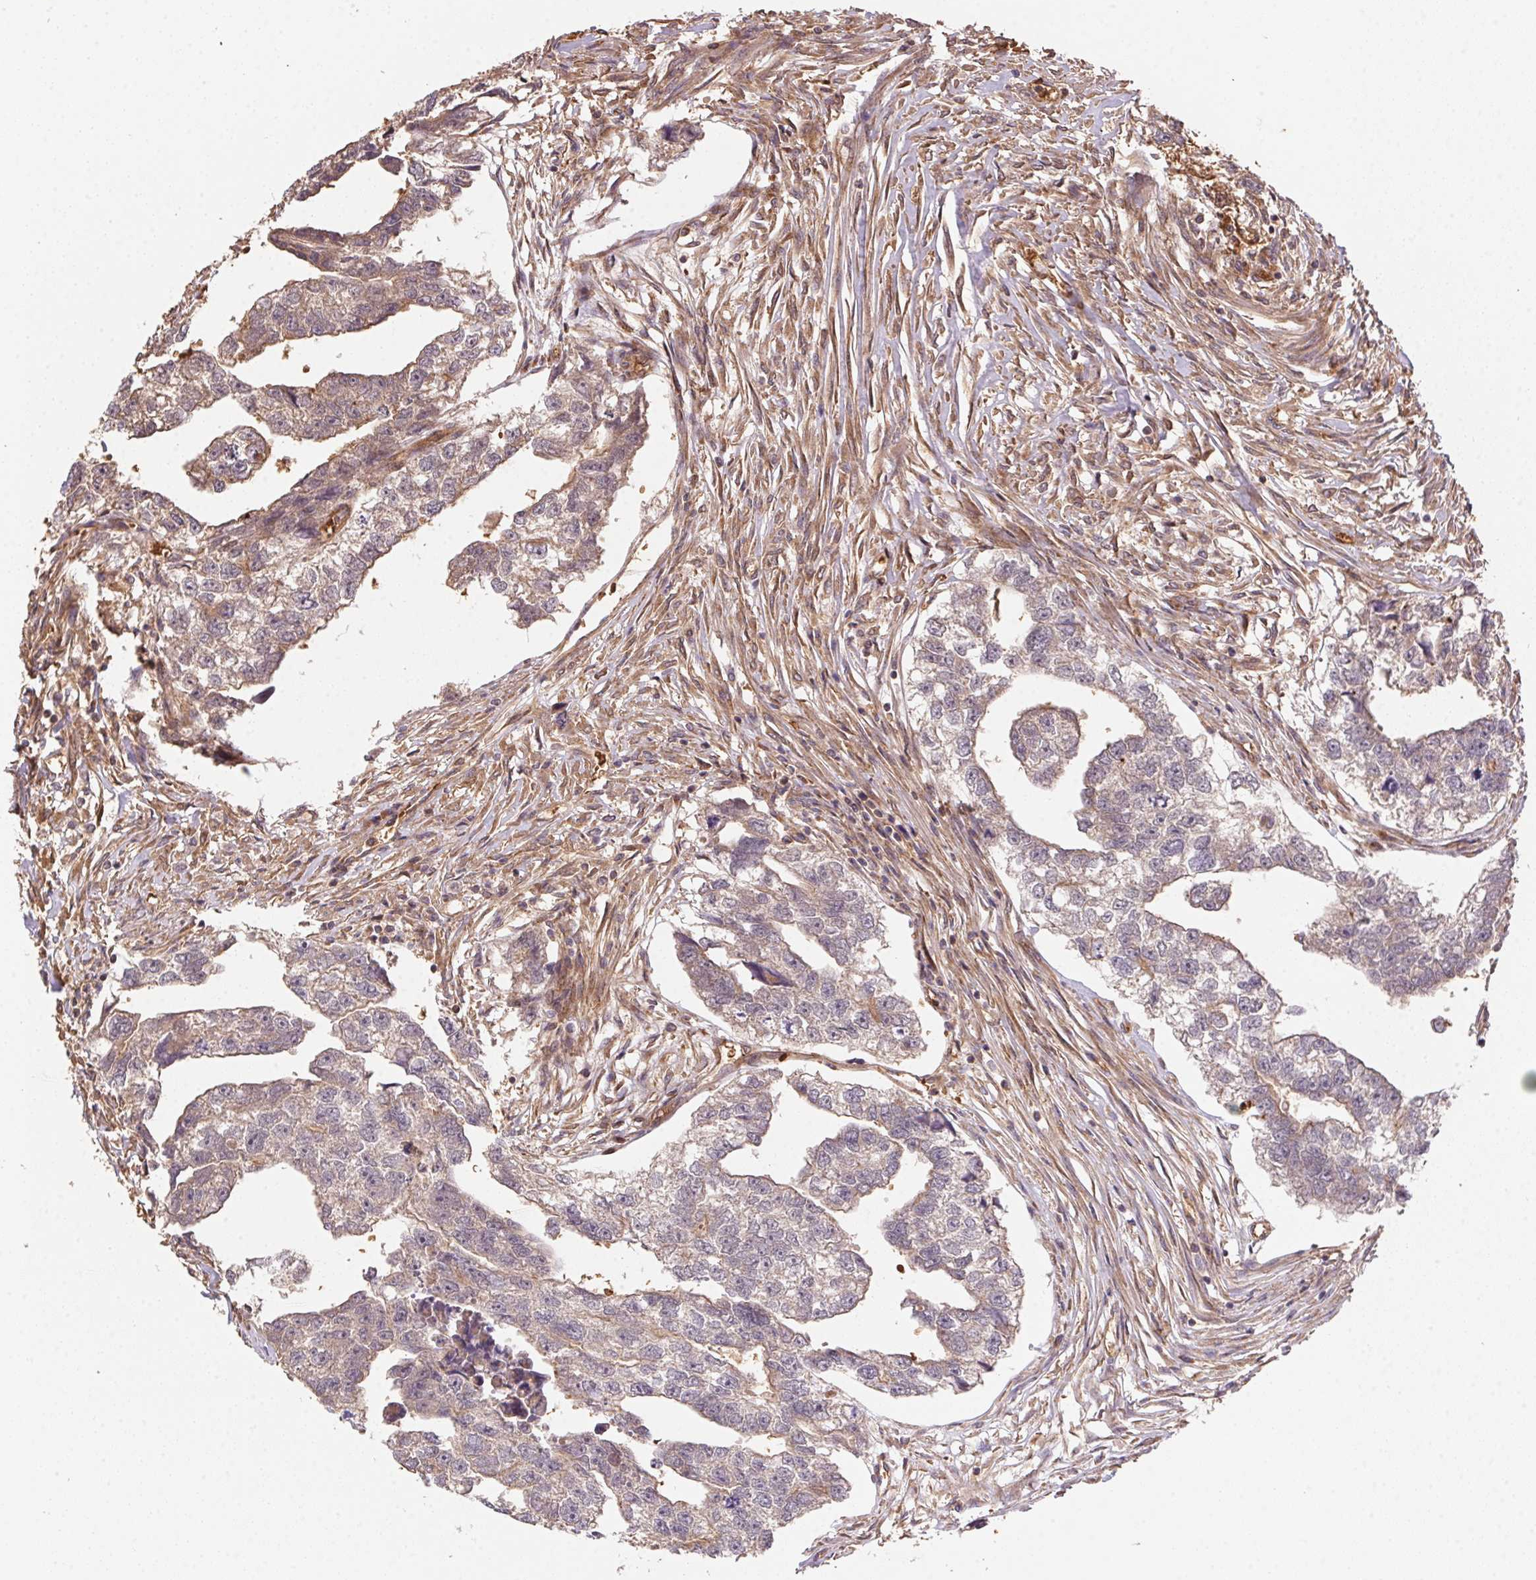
{"staining": {"intensity": "weak", "quantity": "<25%", "location": "cytoplasmic/membranous"}, "tissue": "testis cancer", "cell_type": "Tumor cells", "image_type": "cancer", "snomed": [{"axis": "morphology", "description": "Carcinoma, Embryonal, NOS"}, {"axis": "morphology", "description": "Teratoma, malignant, NOS"}, {"axis": "topography", "description": "Testis"}], "caption": "Immunohistochemistry micrograph of neoplastic tissue: human testis embryonal carcinoma stained with DAB (3,3'-diaminobenzidine) displays no significant protein expression in tumor cells.", "gene": "USE1", "patient": {"sex": "male", "age": 44}}